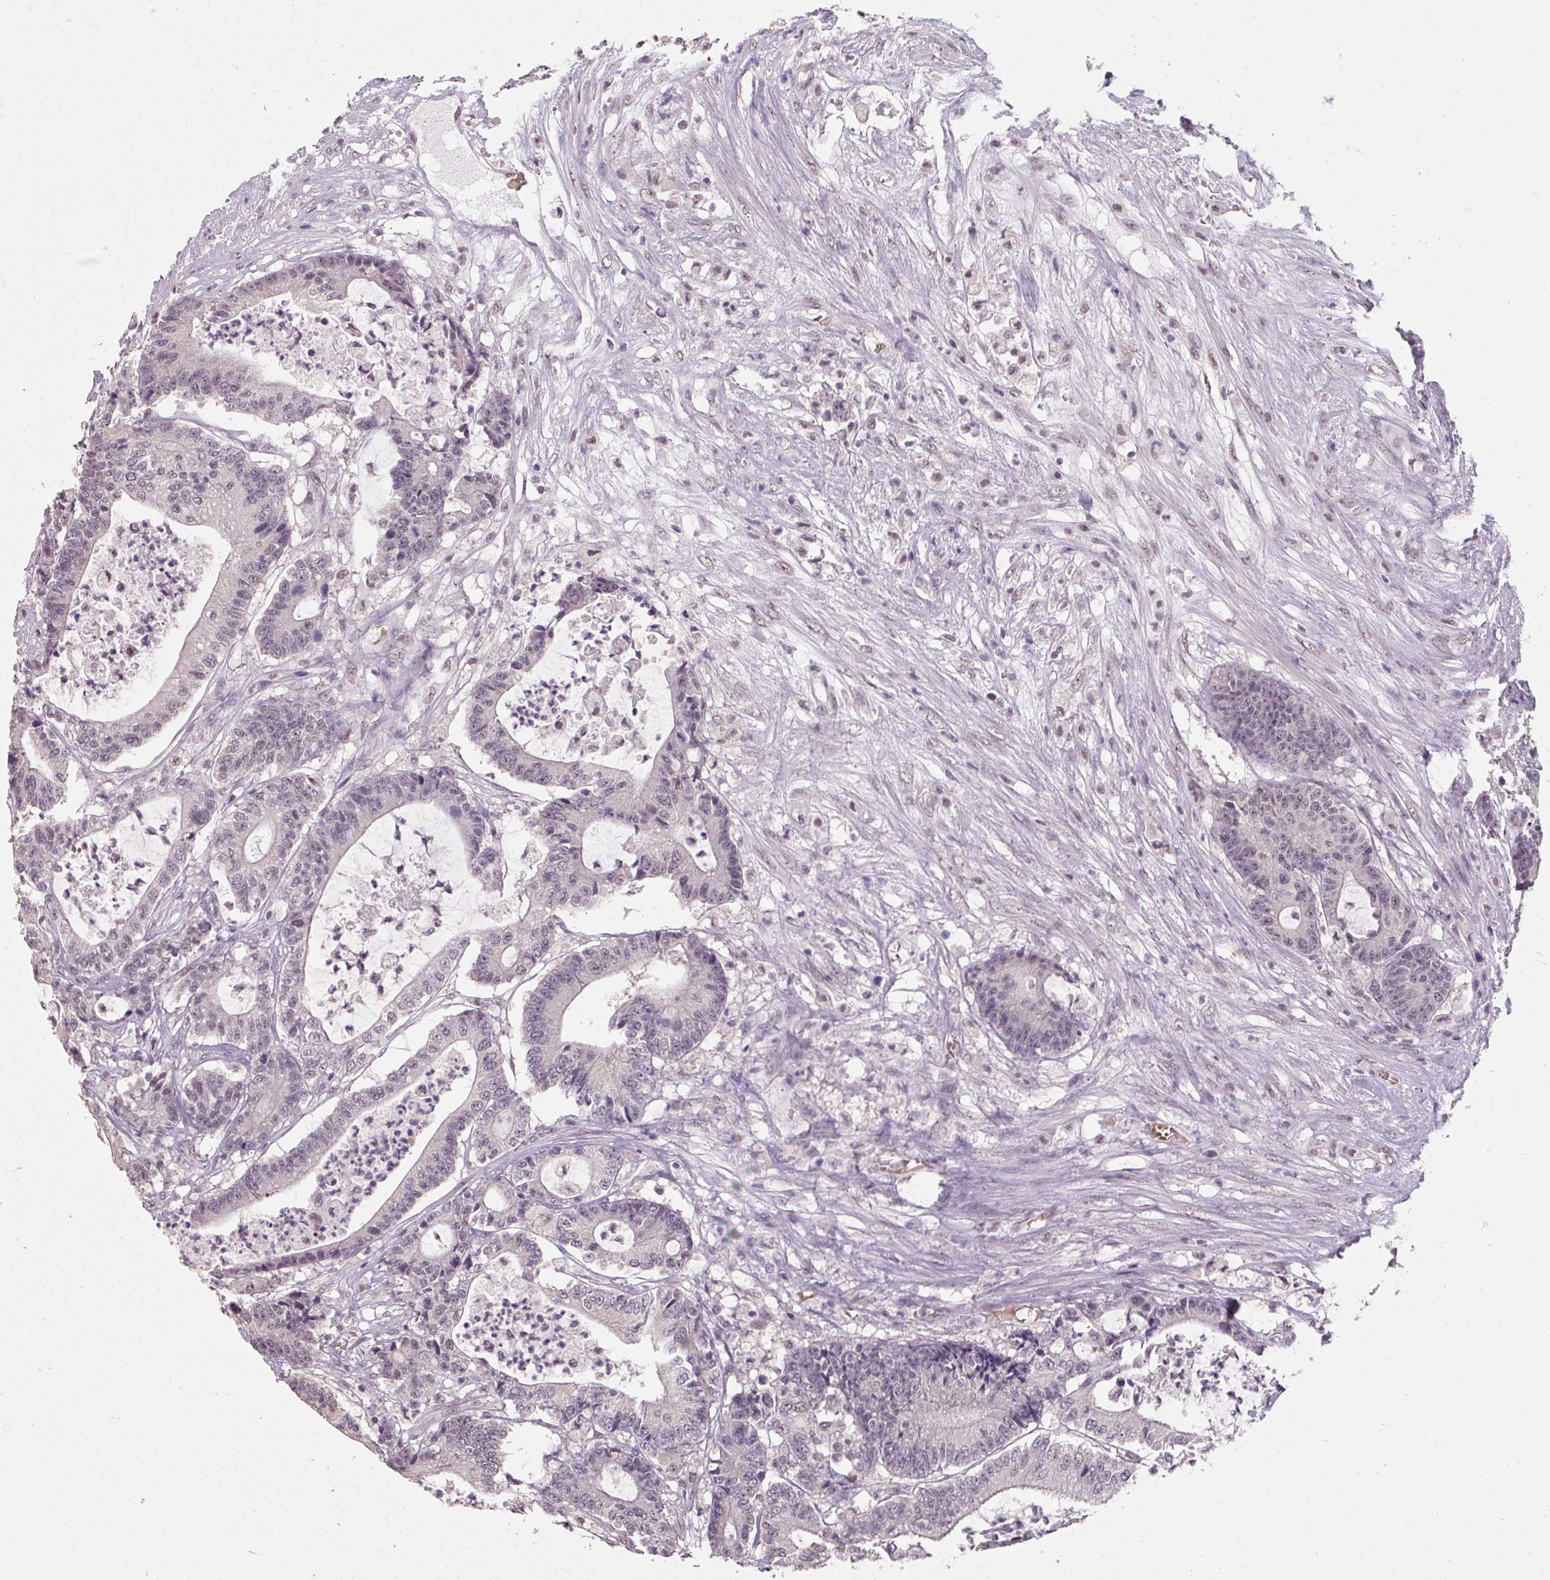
{"staining": {"intensity": "weak", "quantity": "<25%", "location": "nuclear"}, "tissue": "colorectal cancer", "cell_type": "Tumor cells", "image_type": "cancer", "snomed": [{"axis": "morphology", "description": "Adenocarcinoma, NOS"}, {"axis": "topography", "description": "Colon"}], "caption": "Protein analysis of colorectal cancer (adenocarcinoma) displays no significant positivity in tumor cells. The staining was performed using DAB to visualize the protein expression in brown, while the nuclei were stained in blue with hematoxylin (Magnification: 20x).", "gene": "ZFTRAF1", "patient": {"sex": "female", "age": 84}}